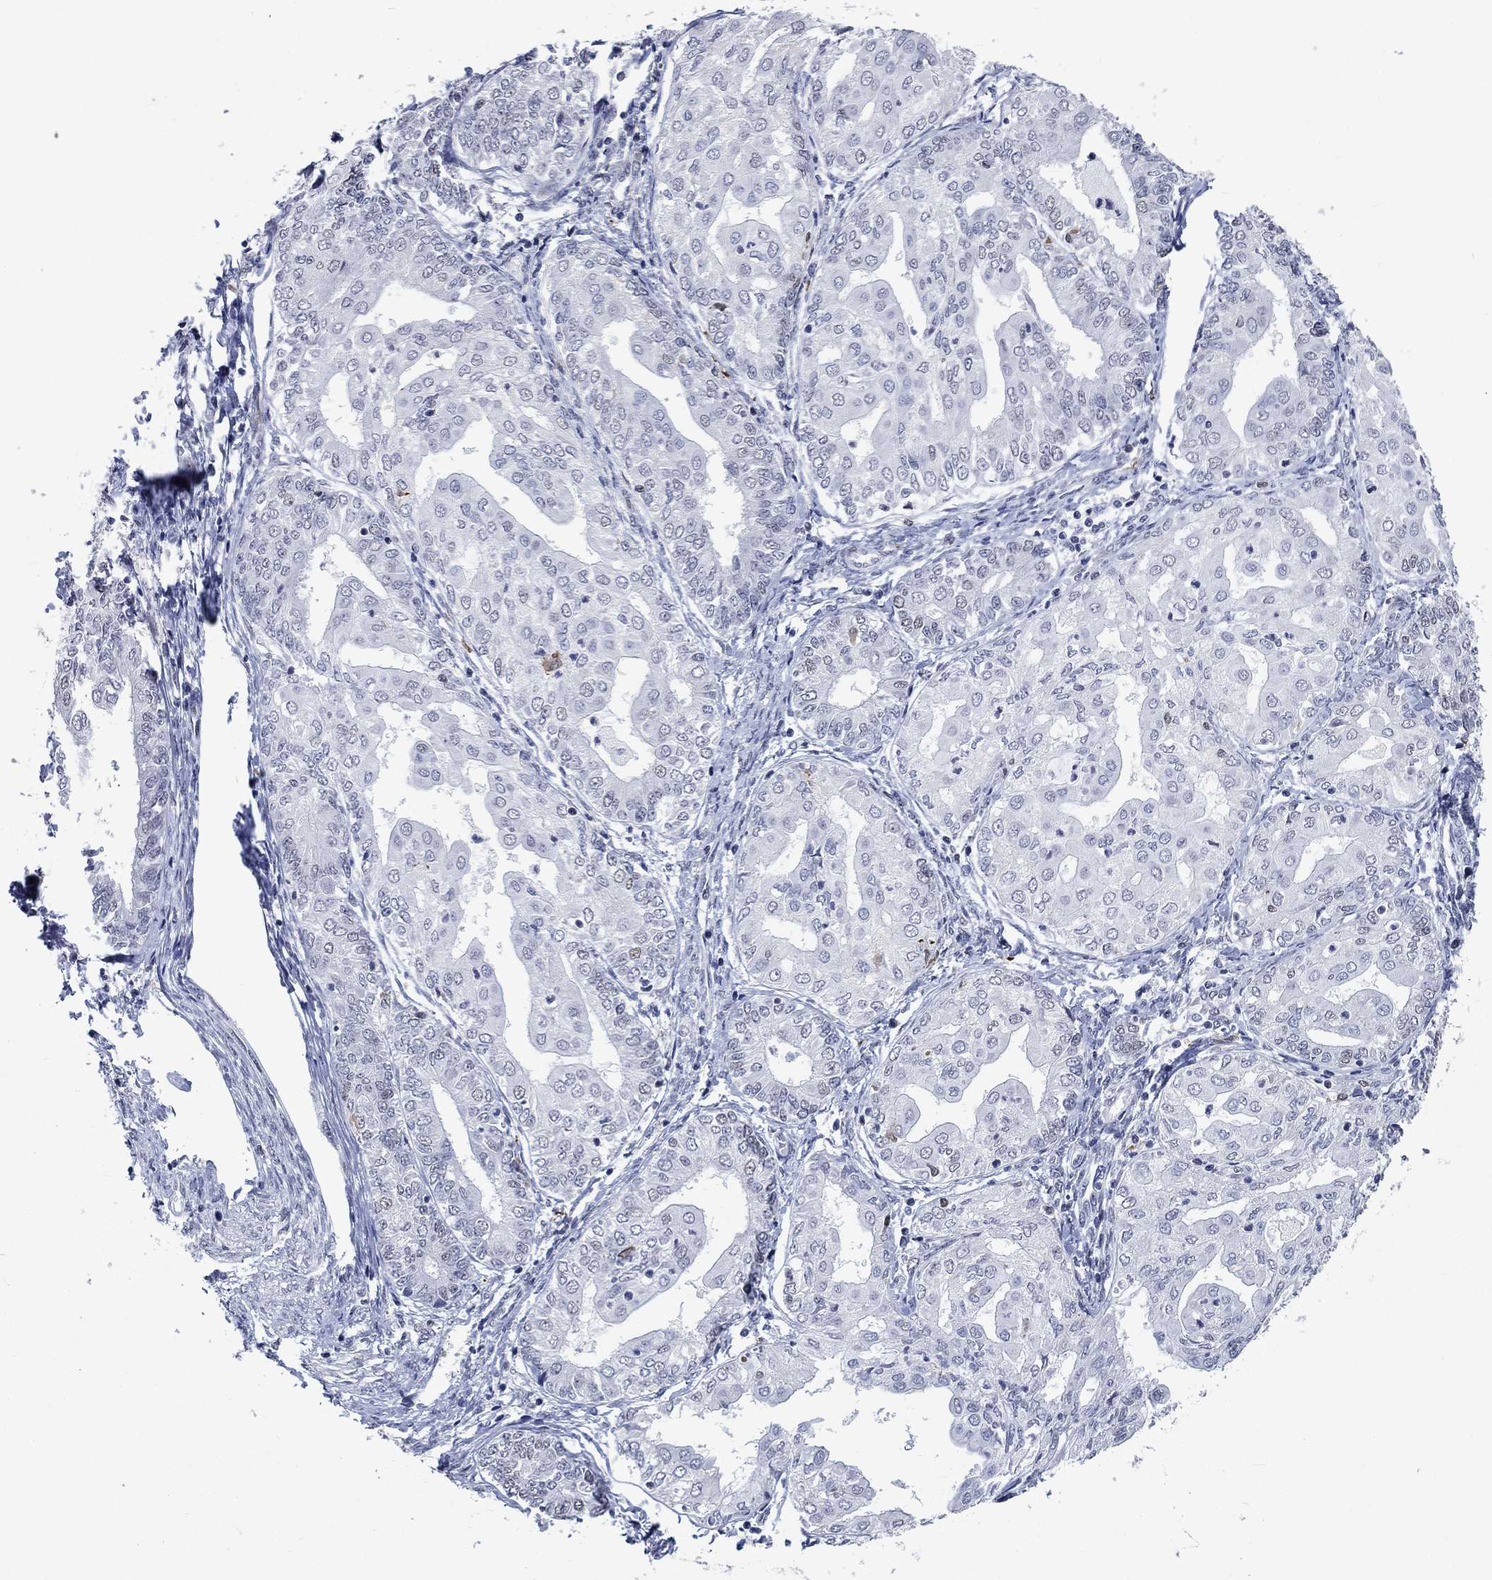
{"staining": {"intensity": "negative", "quantity": "none", "location": "none"}, "tissue": "endometrial cancer", "cell_type": "Tumor cells", "image_type": "cancer", "snomed": [{"axis": "morphology", "description": "Adenocarcinoma, NOS"}, {"axis": "topography", "description": "Endometrium"}], "caption": "IHC micrograph of human endometrial cancer (adenocarcinoma) stained for a protein (brown), which demonstrates no expression in tumor cells.", "gene": "HCFC1", "patient": {"sex": "female", "age": 68}}